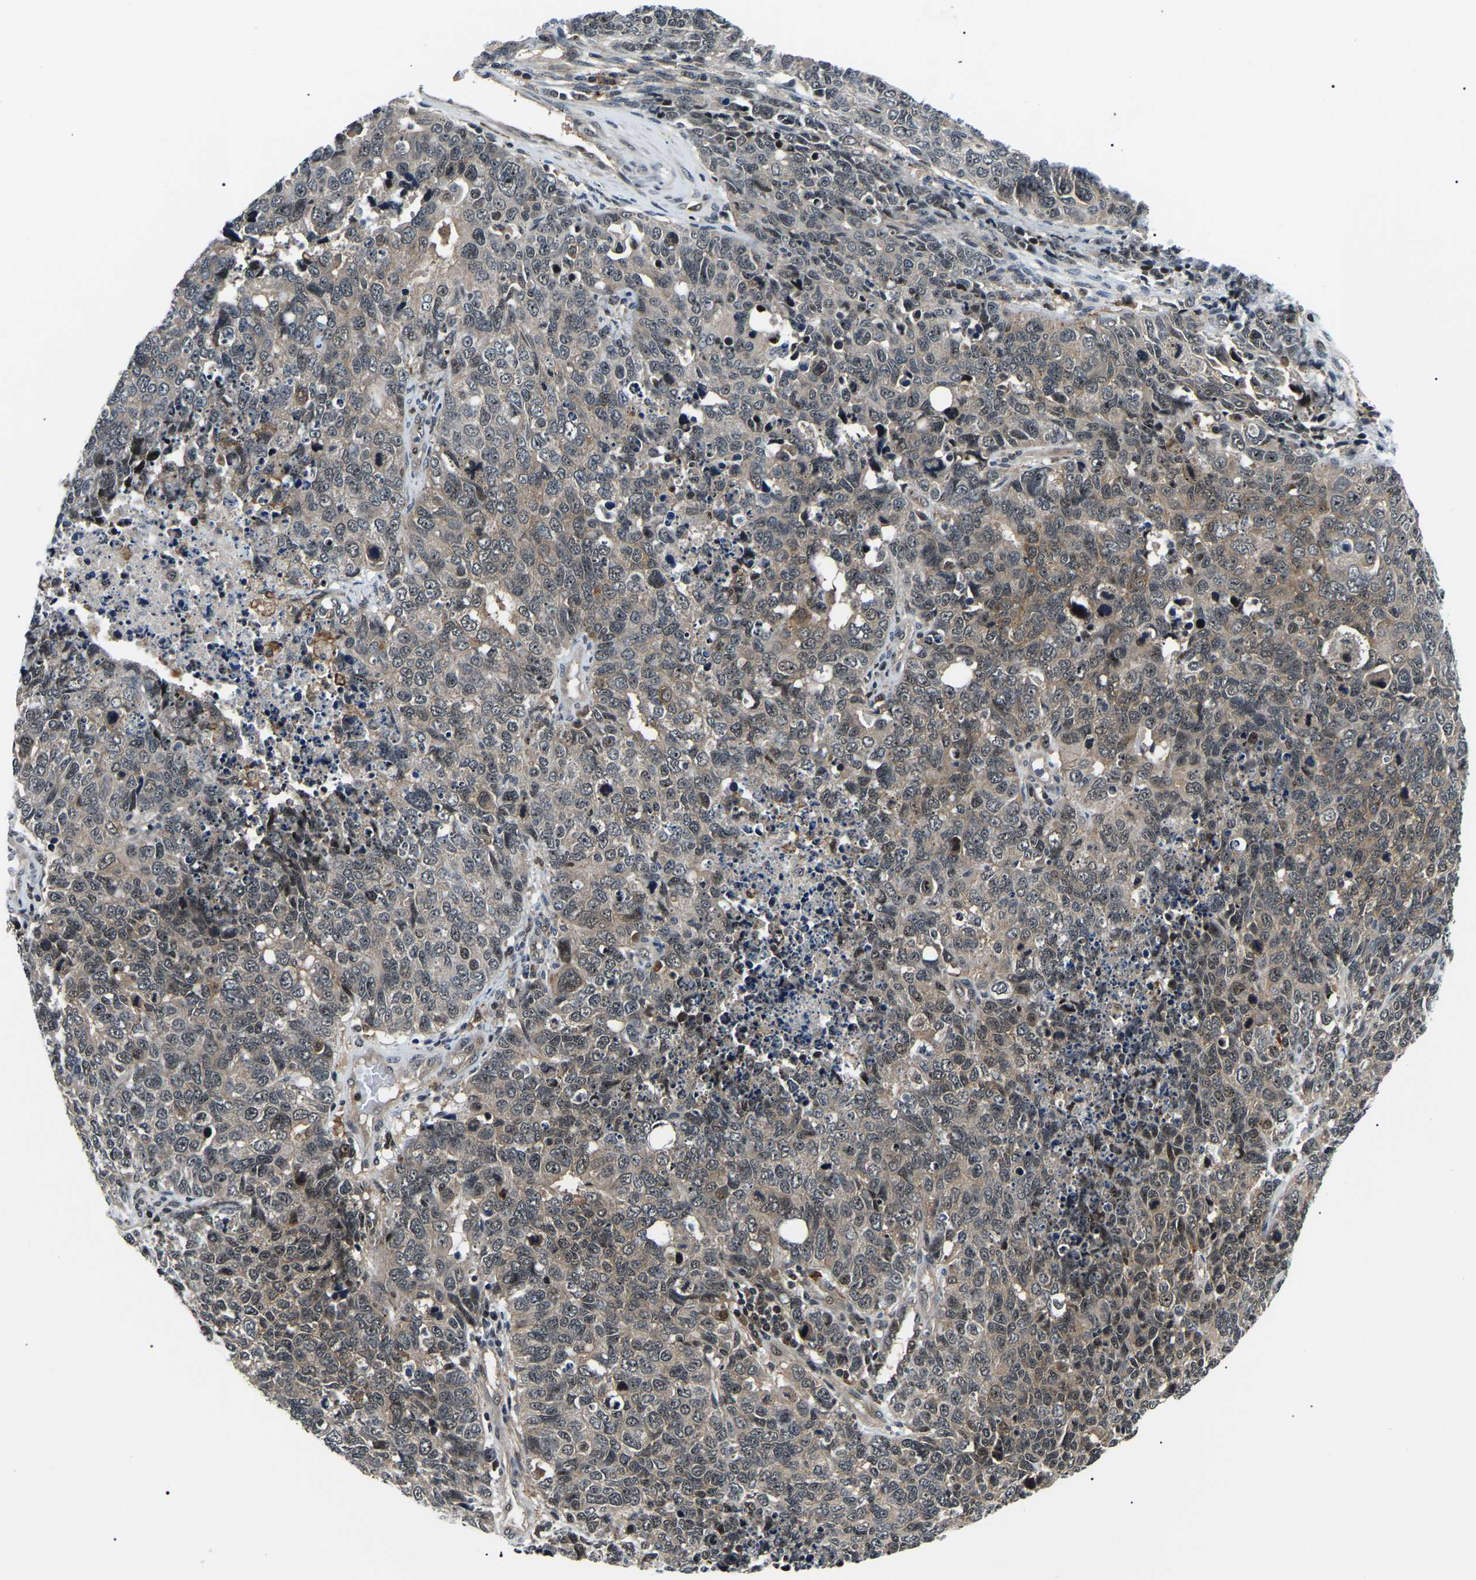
{"staining": {"intensity": "moderate", "quantity": ">75%", "location": "cytoplasmic/membranous,nuclear"}, "tissue": "cervical cancer", "cell_type": "Tumor cells", "image_type": "cancer", "snomed": [{"axis": "morphology", "description": "Squamous cell carcinoma, NOS"}, {"axis": "topography", "description": "Cervix"}], "caption": "A brown stain highlights moderate cytoplasmic/membranous and nuclear positivity of a protein in human cervical cancer (squamous cell carcinoma) tumor cells.", "gene": "RRP1B", "patient": {"sex": "female", "age": 63}}